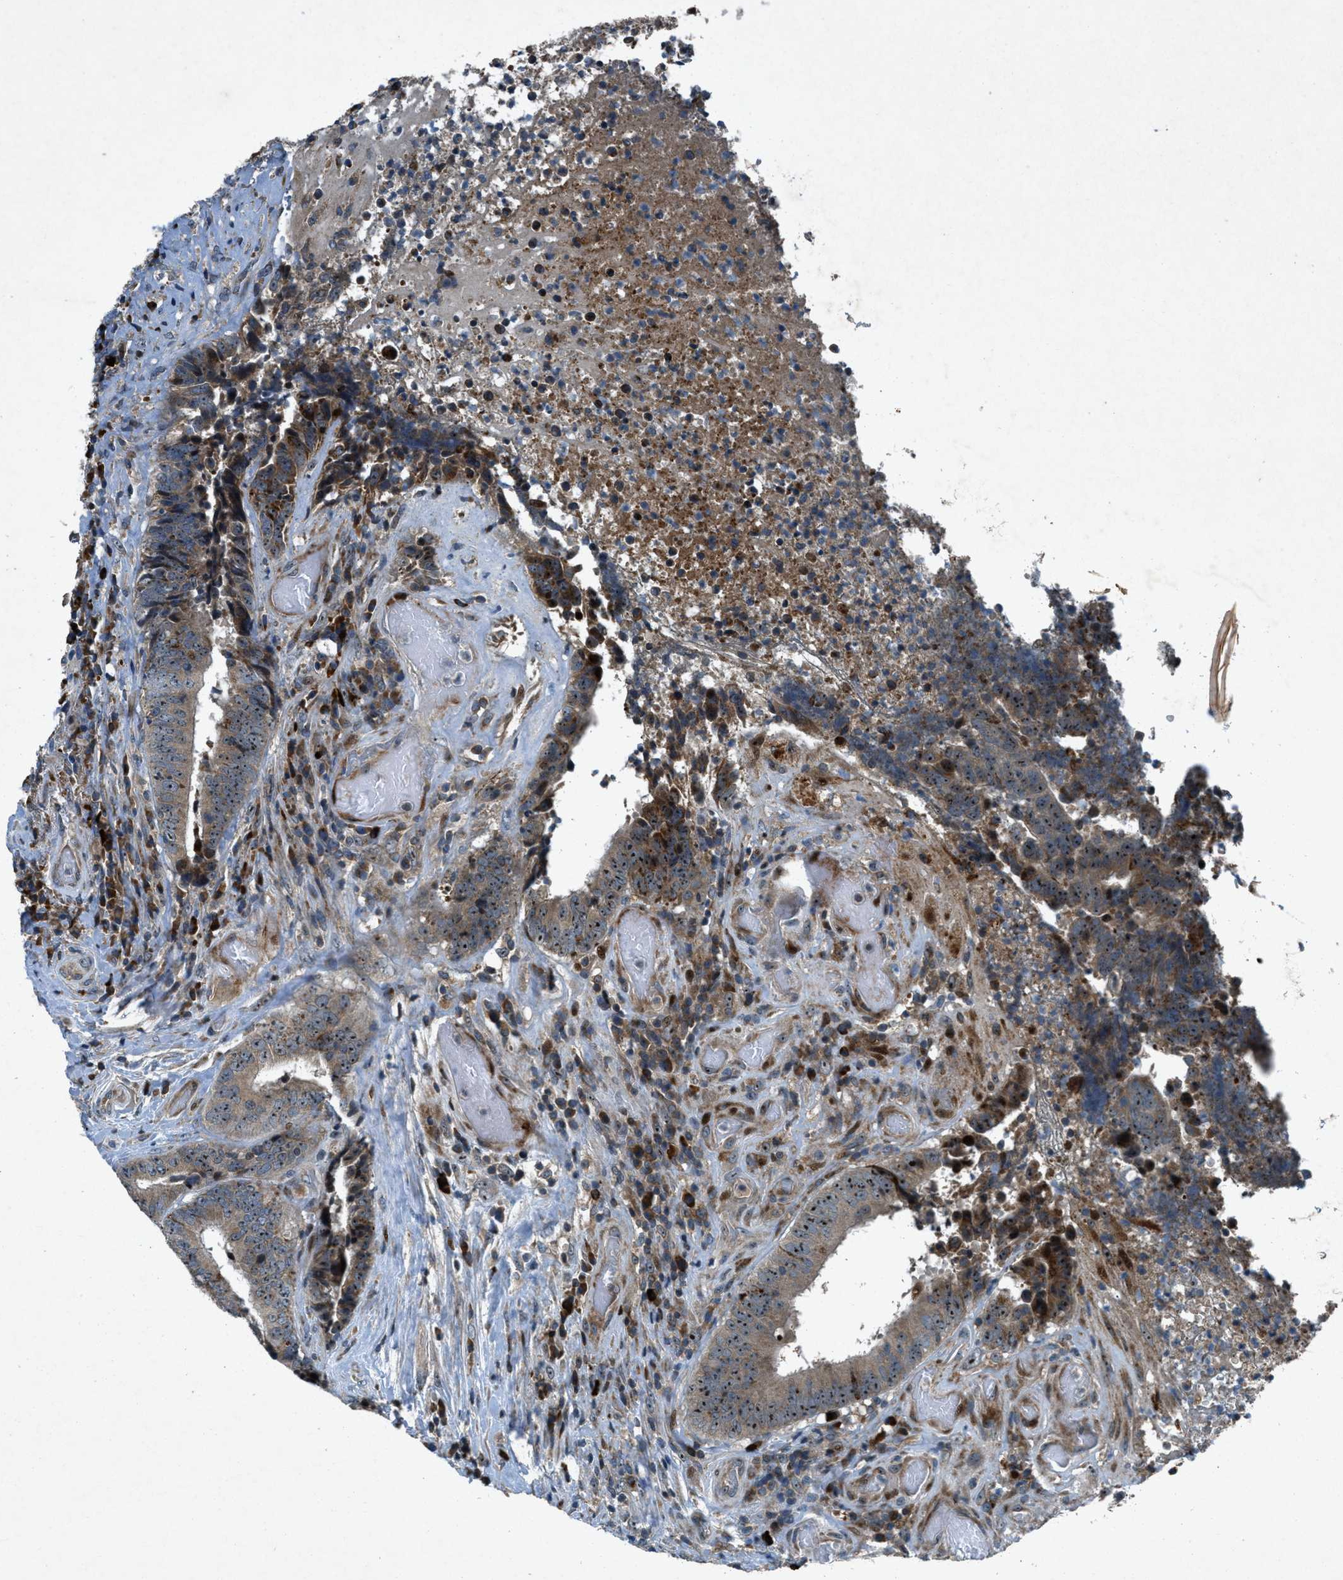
{"staining": {"intensity": "strong", "quantity": "25%-75%", "location": "cytoplasmic/membranous,nuclear"}, "tissue": "colorectal cancer", "cell_type": "Tumor cells", "image_type": "cancer", "snomed": [{"axis": "morphology", "description": "Adenocarcinoma, NOS"}, {"axis": "topography", "description": "Rectum"}], "caption": "Immunohistochemical staining of adenocarcinoma (colorectal) exhibits strong cytoplasmic/membranous and nuclear protein staining in about 25%-75% of tumor cells. (DAB (3,3'-diaminobenzidine) = brown stain, brightfield microscopy at high magnification).", "gene": "CLEC2D", "patient": {"sex": "male", "age": 72}}